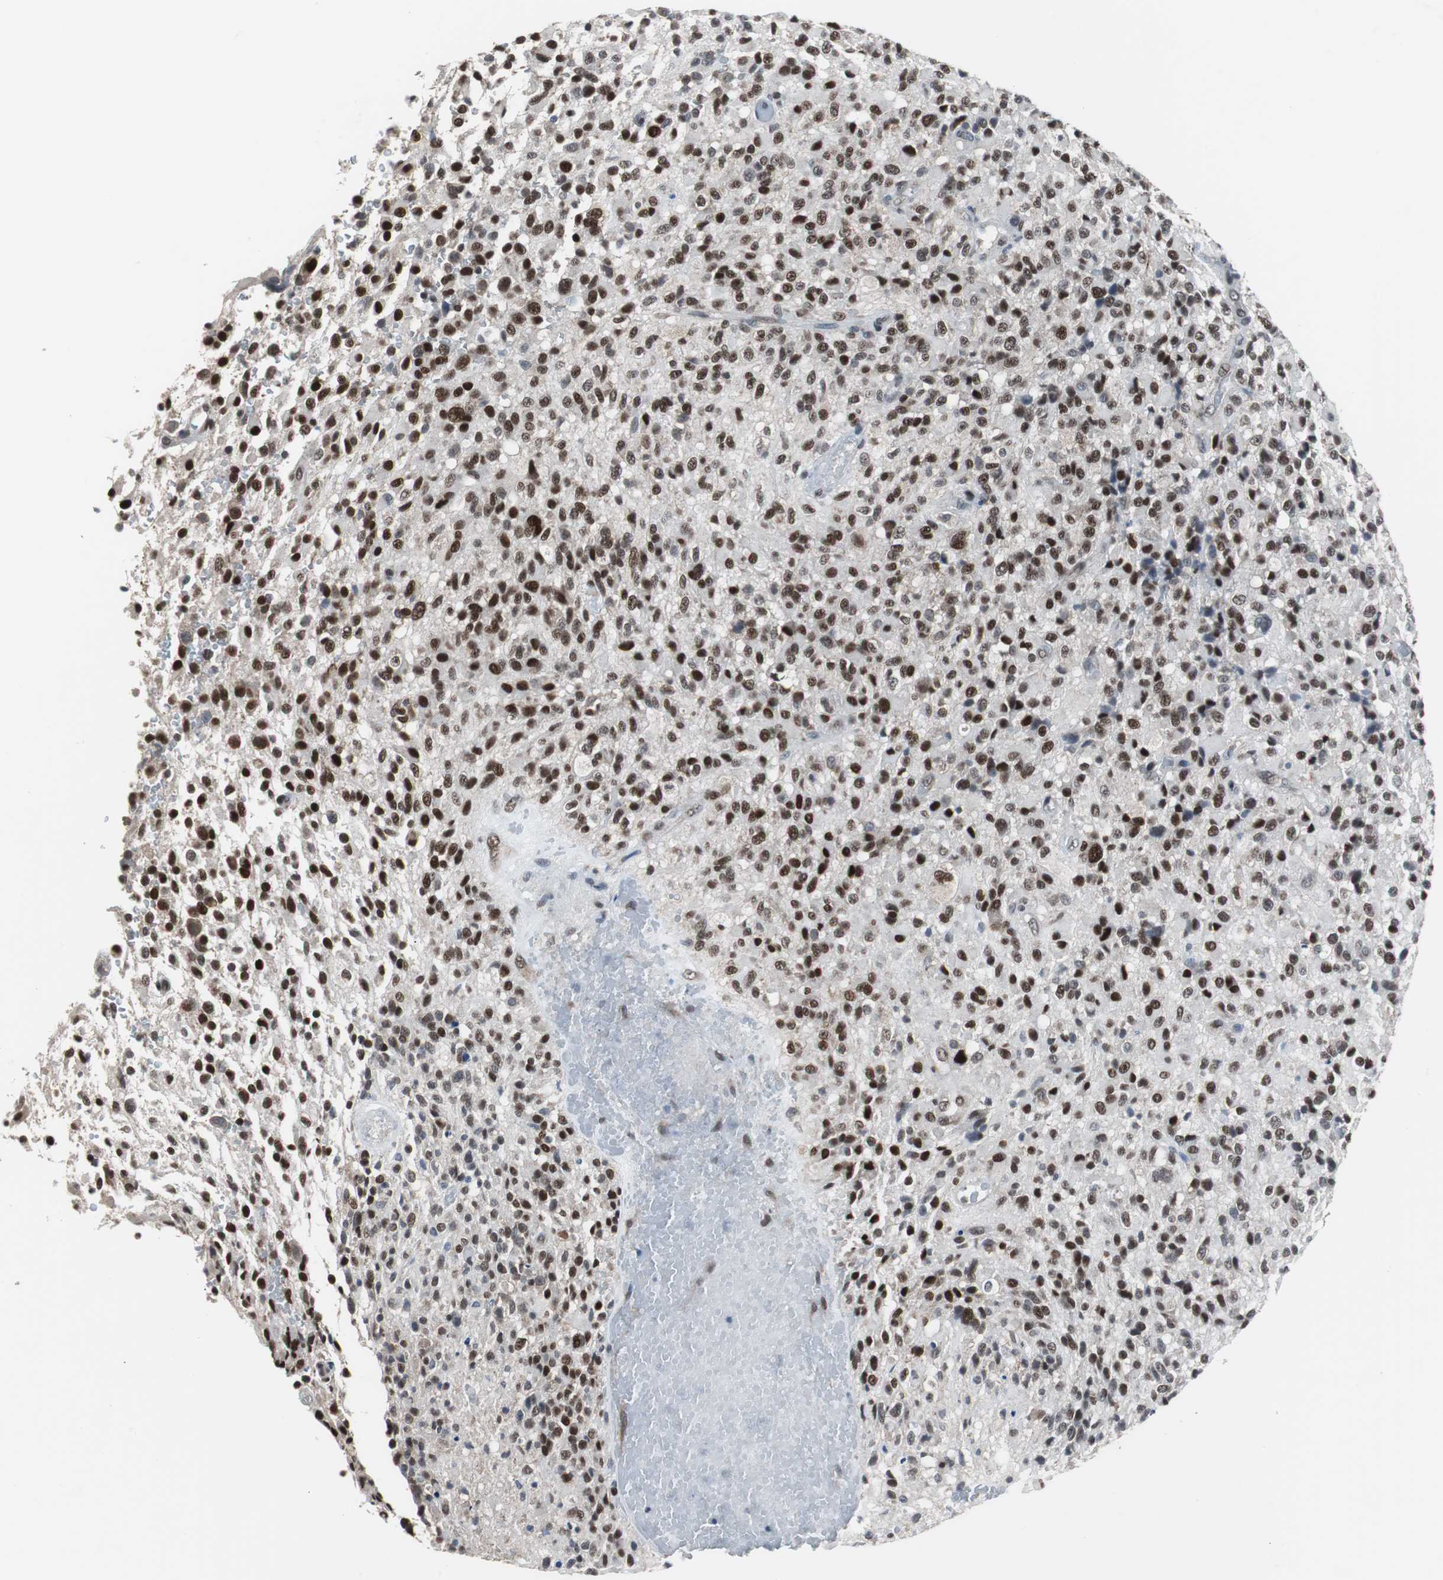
{"staining": {"intensity": "strong", "quantity": ">75%", "location": "nuclear"}, "tissue": "glioma", "cell_type": "Tumor cells", "image_type": "cancer", "snomed": [{"axis": "morphology", "description": "Glioma, malignant, High grade"}, {"axis": "topography", "description": "Brain"}], "caption": "This image exhibits immunohistochemistry staining of human malignant high-grade glioma, with high strong nuclear staining in approximately >75% of tumor cells.", "gene": "ZHX2", "patient": {"sex": "male", "age": 71}}